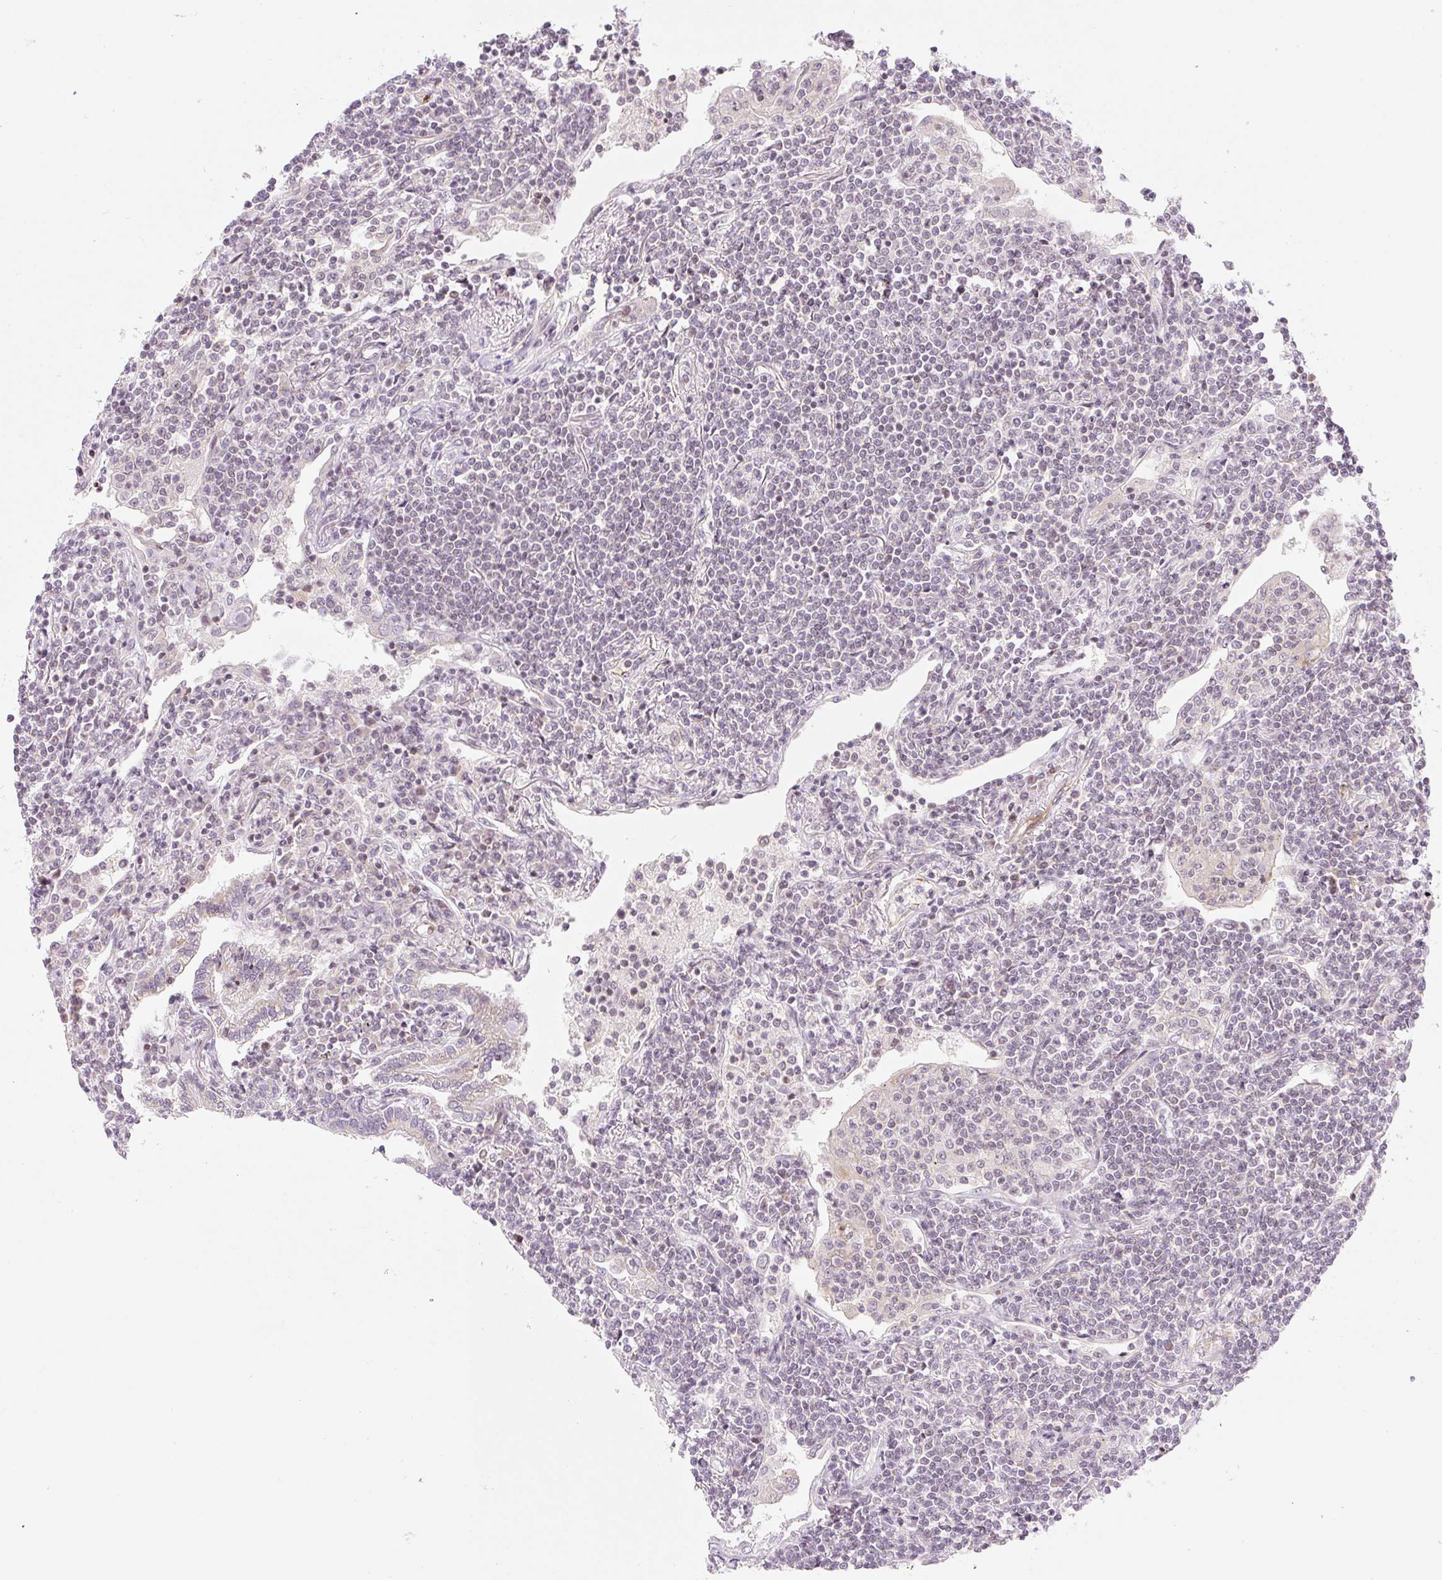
{"staining": {"intensity": "negative", "quantity": "none", "location": "none"}, "tissue": "lymphoma", "cell_type": "Tumor cells", "image_type": "cancer", "snomed": [{"axis": "morphology", "description": "Malignant lymphoma, non-Hodgkin's type, Low grade"}, {"axis": "topography", "description": "Lung"}], "caption": "The micrograph demonstrates no significant positivity in tumor cells of lymphoma.", "gene": "CASKIN1", "patient": {"sex": "female", "age": 71}}